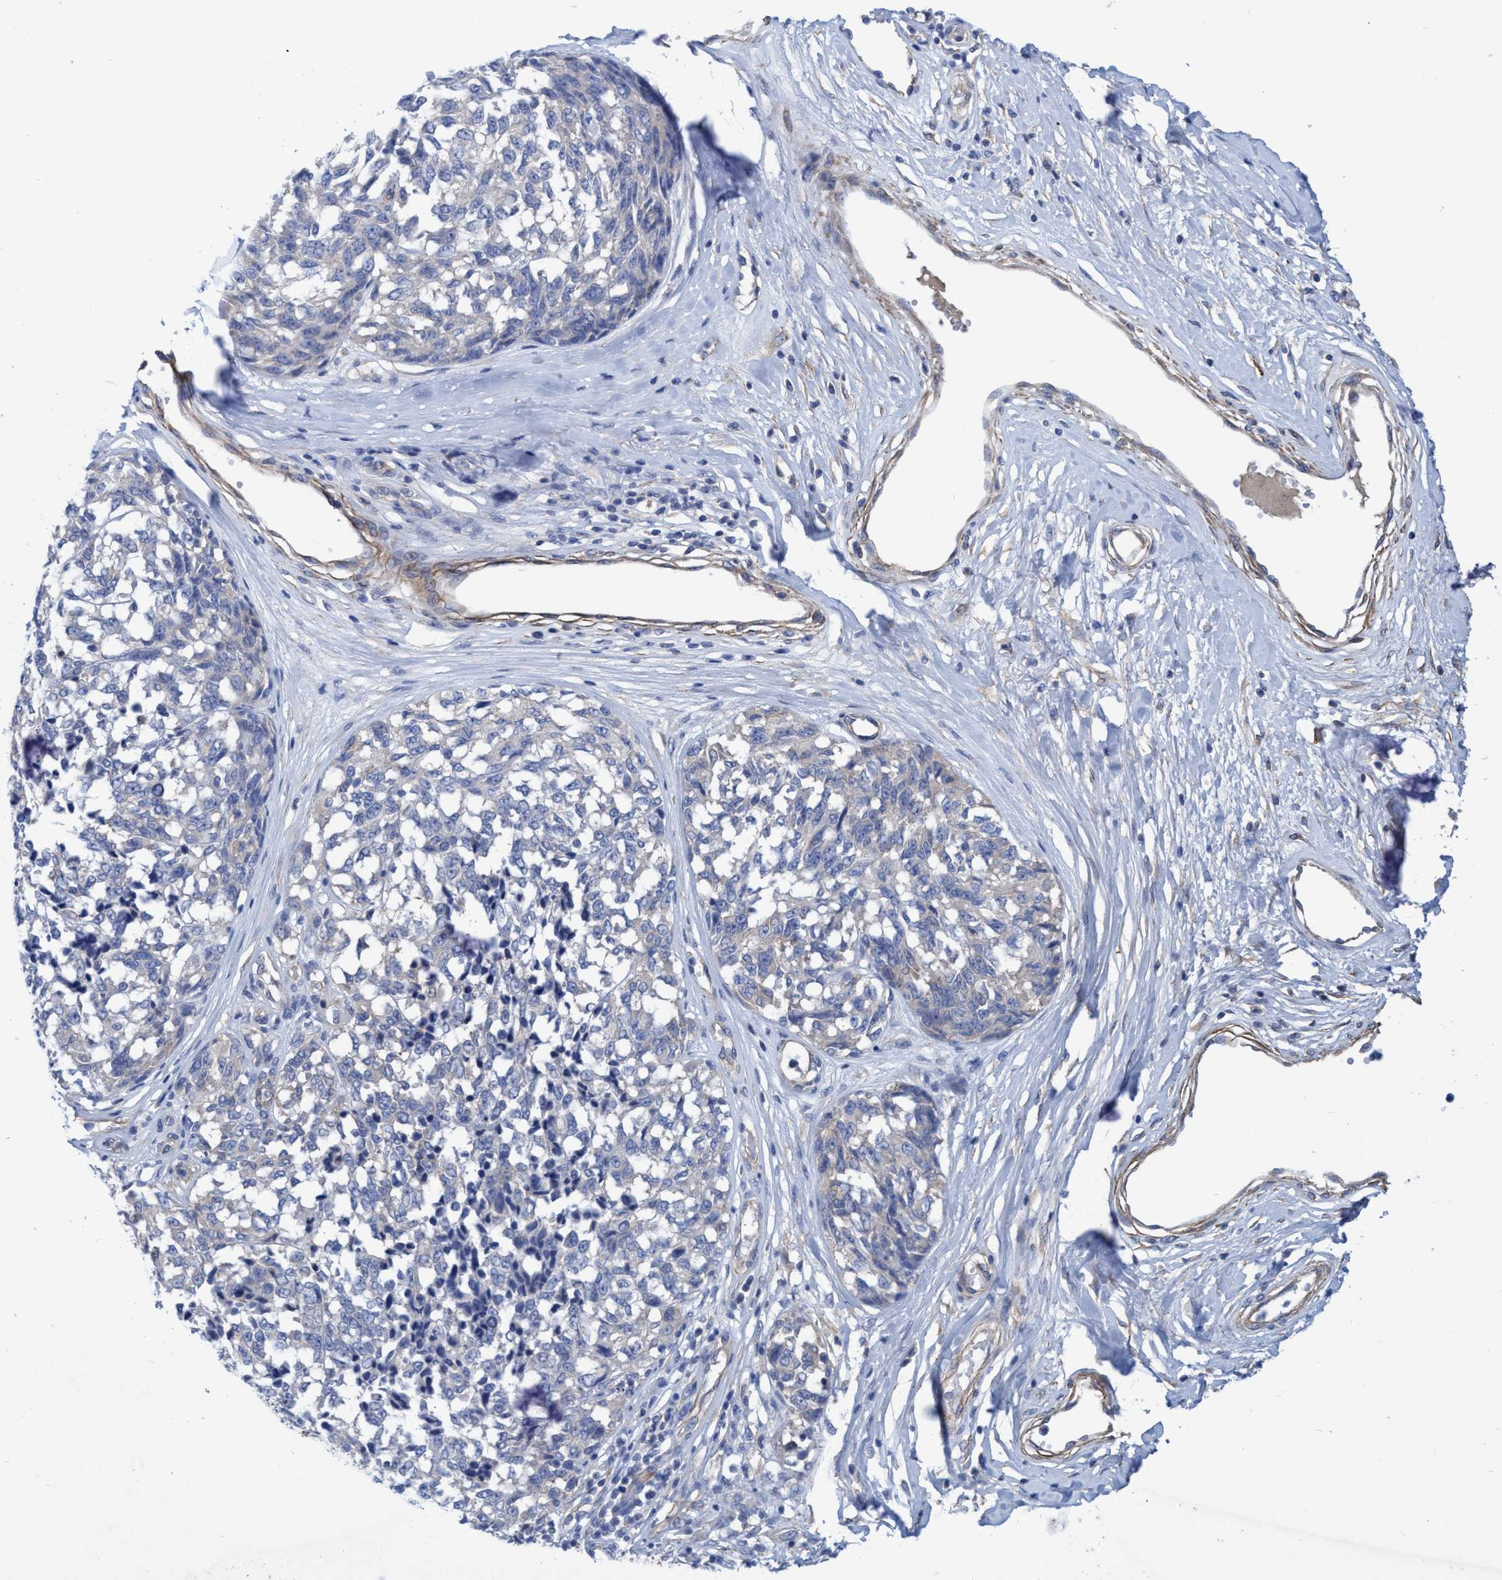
{"staining": {"intensity": "negative", "quantity": "none", "location": "none"}, "tissue": "melanoma", "cell_type": "Tumor cells", "image_type": "cancer", "snomed": [{"axis": "morphology", "description": "Malignant melanoma, NOS"}, {"axis": "topography", "description": "Skin"}], "caption": "Immunohistochemistry (IHC) image of human melanoma stained for a protein (brown), which shows no expression in tumor cells.", "gene": "GULP1", "patient": {"sex": "female", "age": 64}}